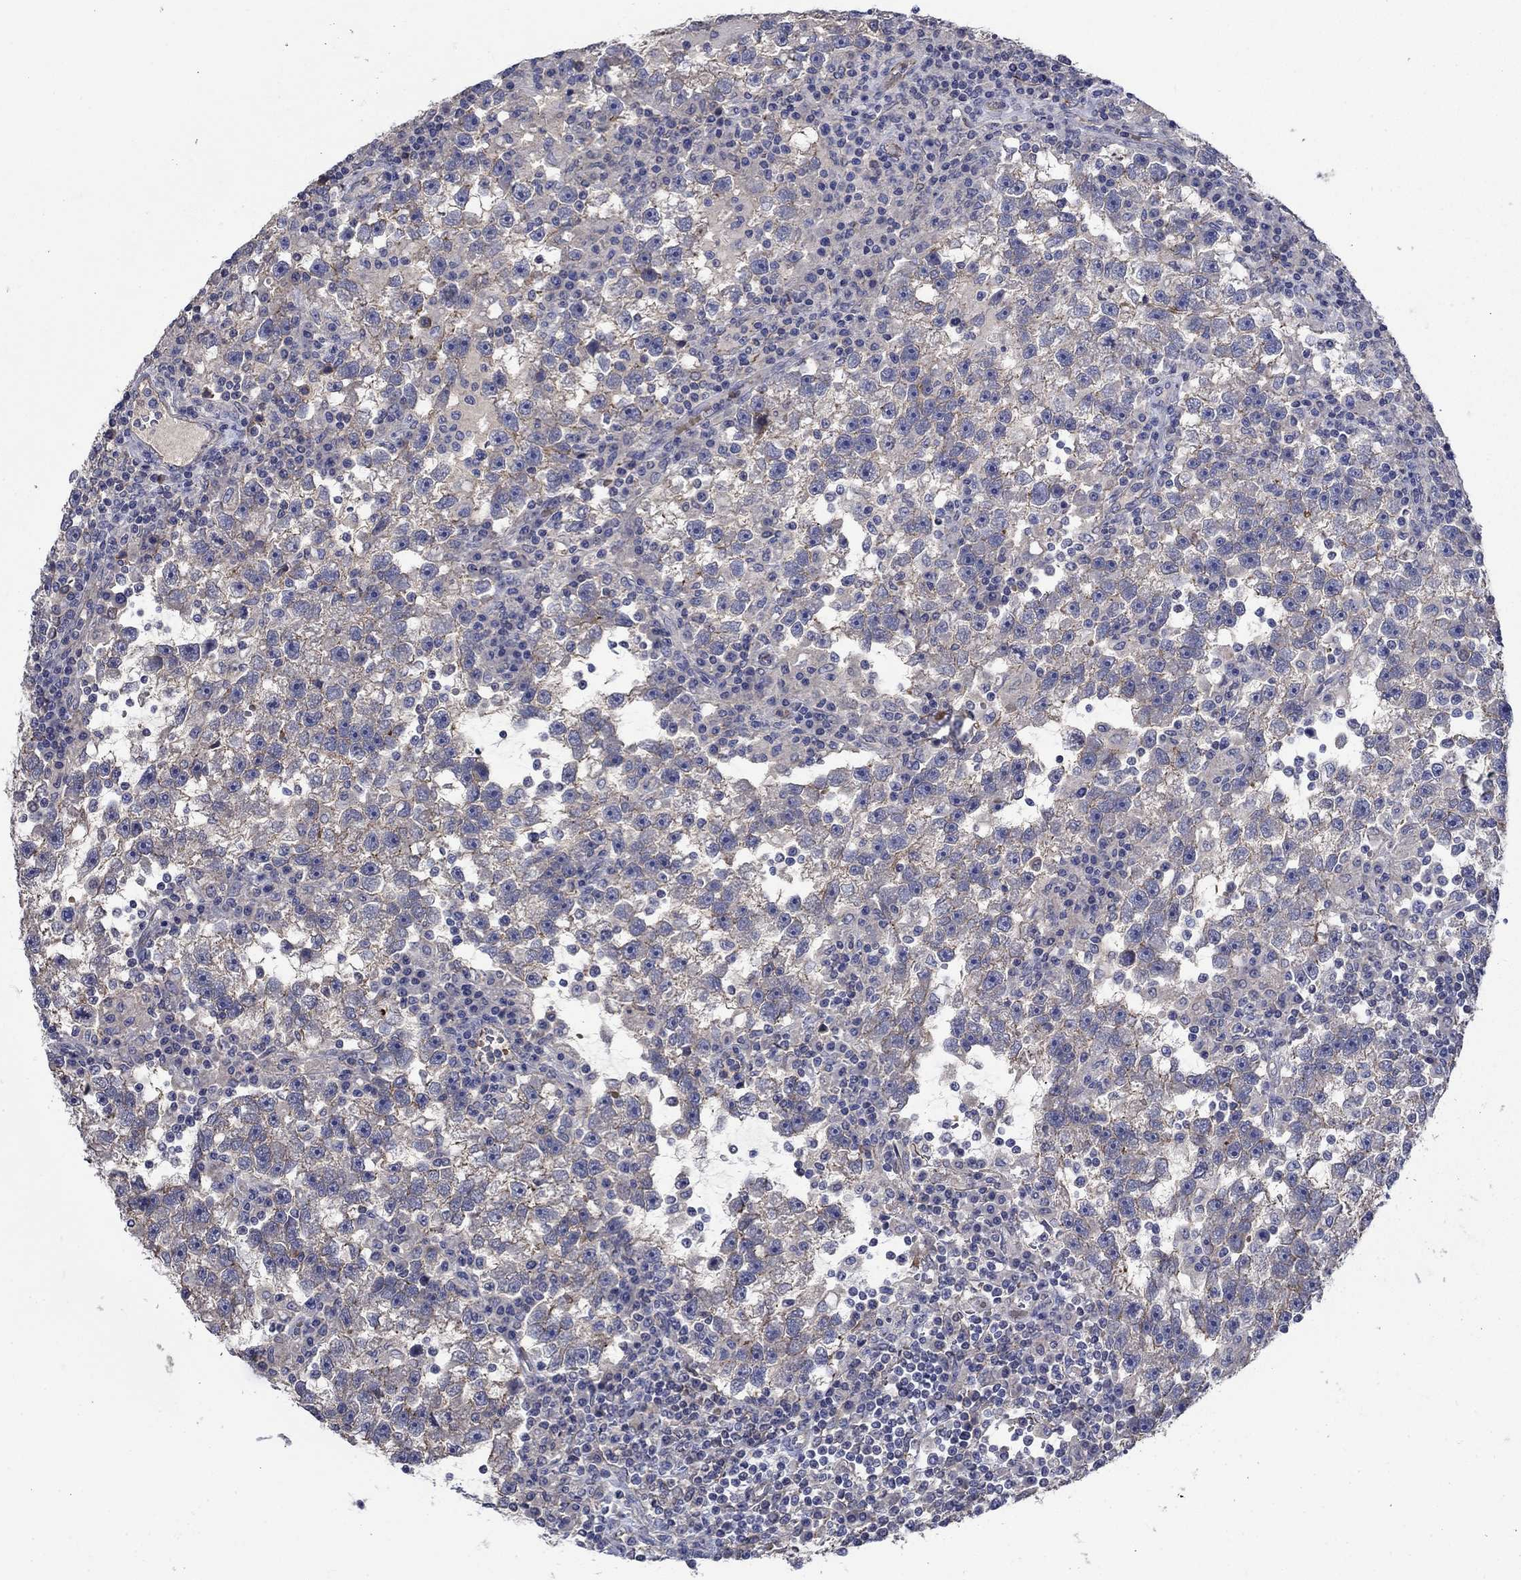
{"staining": {"intensity": "moderate", "quantity": "<25%", "location": "cytoplasmic/membranous"}, "tissue": "testis cancer", "cell_type": "Tumor cells", "image_type": "cancer", "snomed": [{"axis": "morphology", "description": "Seminoma, NOS"}, {"axis": "topography", "description": "Testis"}], "caption": "The photomicrograph shows staining of testis cancer (seminoma), revealing moderate cytoplasmic/membranous protein positivity (brown color) within tumor cells.", "gene": "FLNC", "patient": {"sex": "male", "age": 47}}